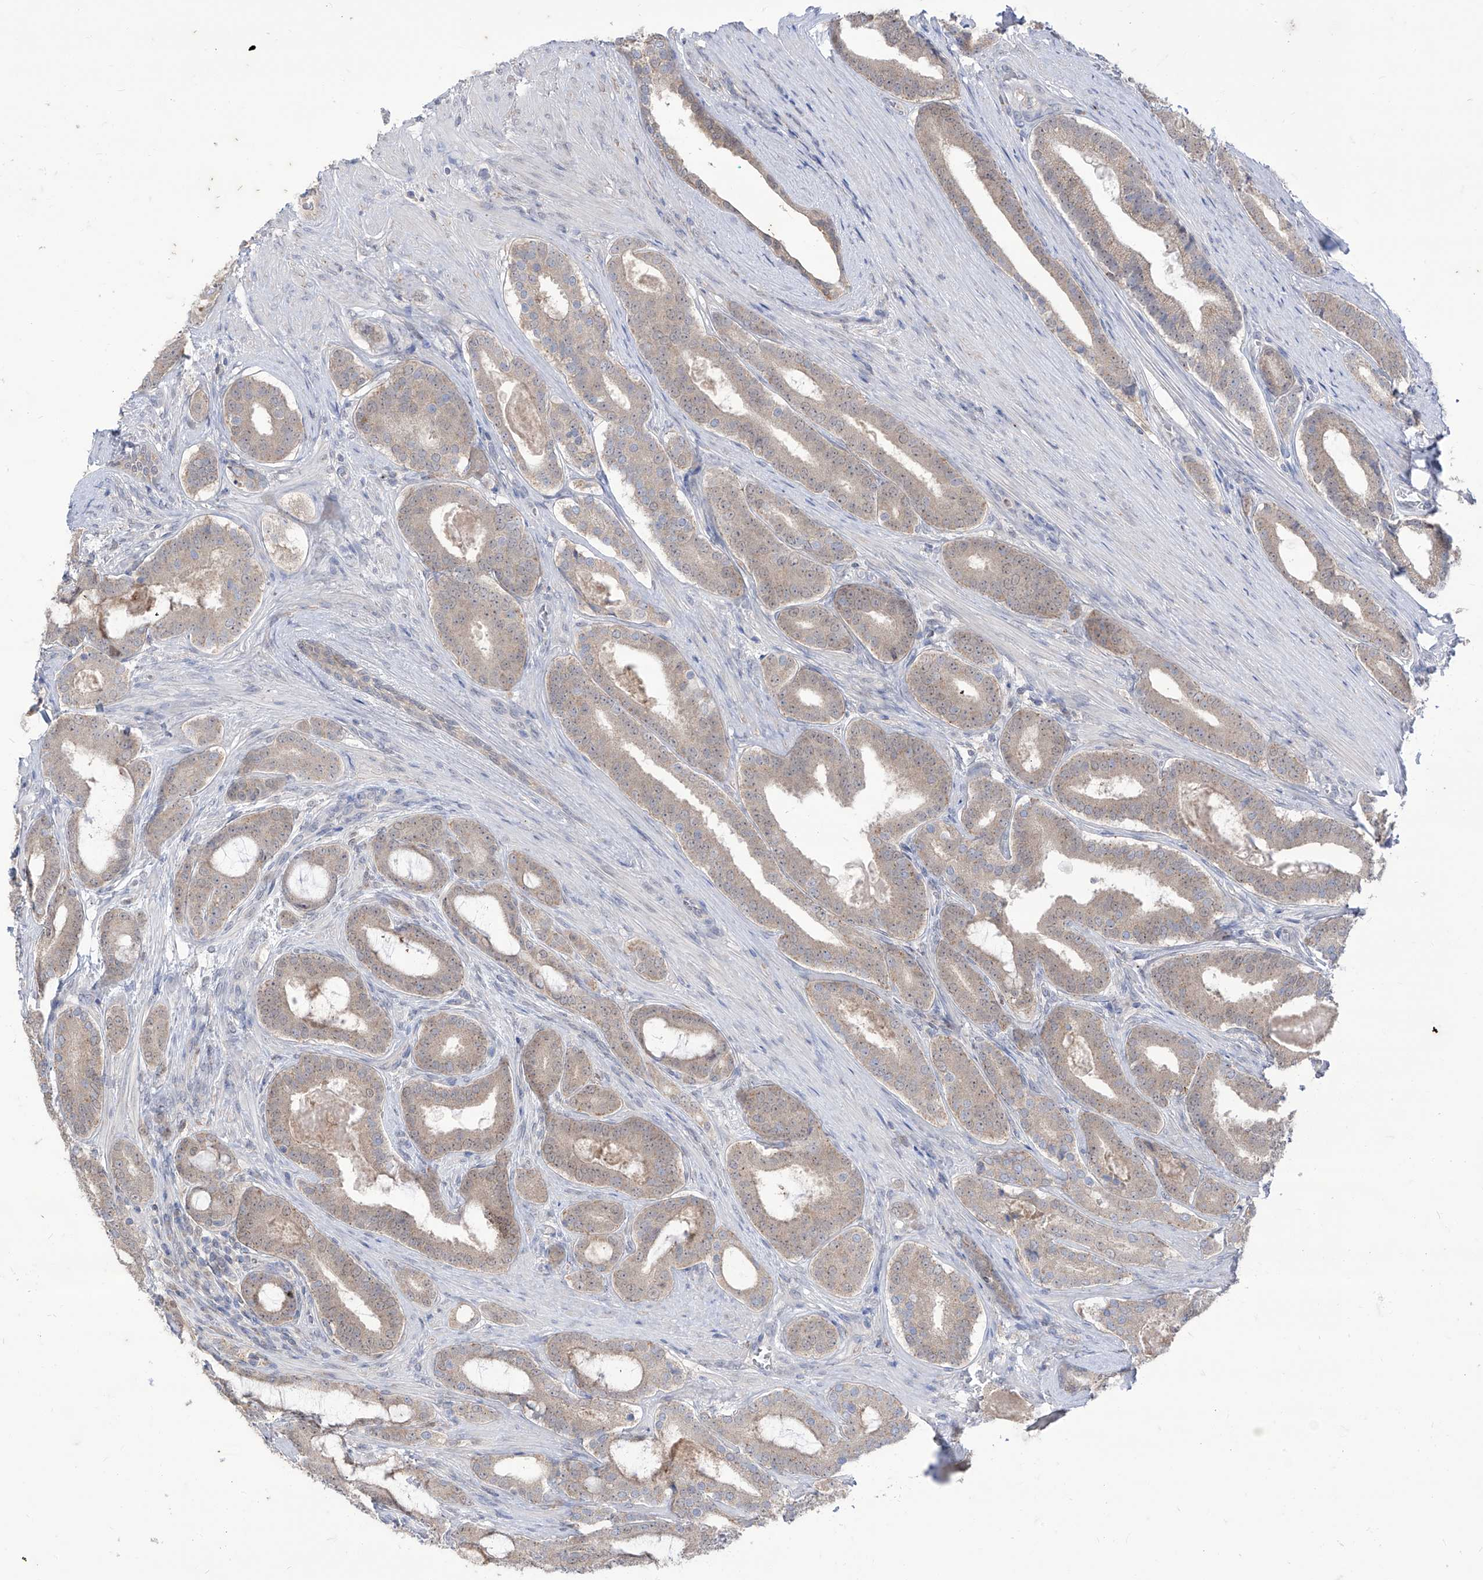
{"staining": {"intensity": "weak", "quantity": ">75%", "location": "cytoplasmic/membranous,nuclear"}, "tissue": "prostate cancer", "cell_type": "Tumor cells", "image_type": "cancer", "snomed": [{"axis": "morphology", "description": "Adenocarcinoma, High grade"}, {"axis": "topography", "description": "Prostate"}], "caption": "Approximately >75% of tumor cells in human prostate high-grade adenocarcinoma show weak cytoplasmic/membranous and nuclear protein staining as visualized by brown immunohistochemical staining.", "gene": "BROX", "patient": {"sex": "male", "age": 60}}